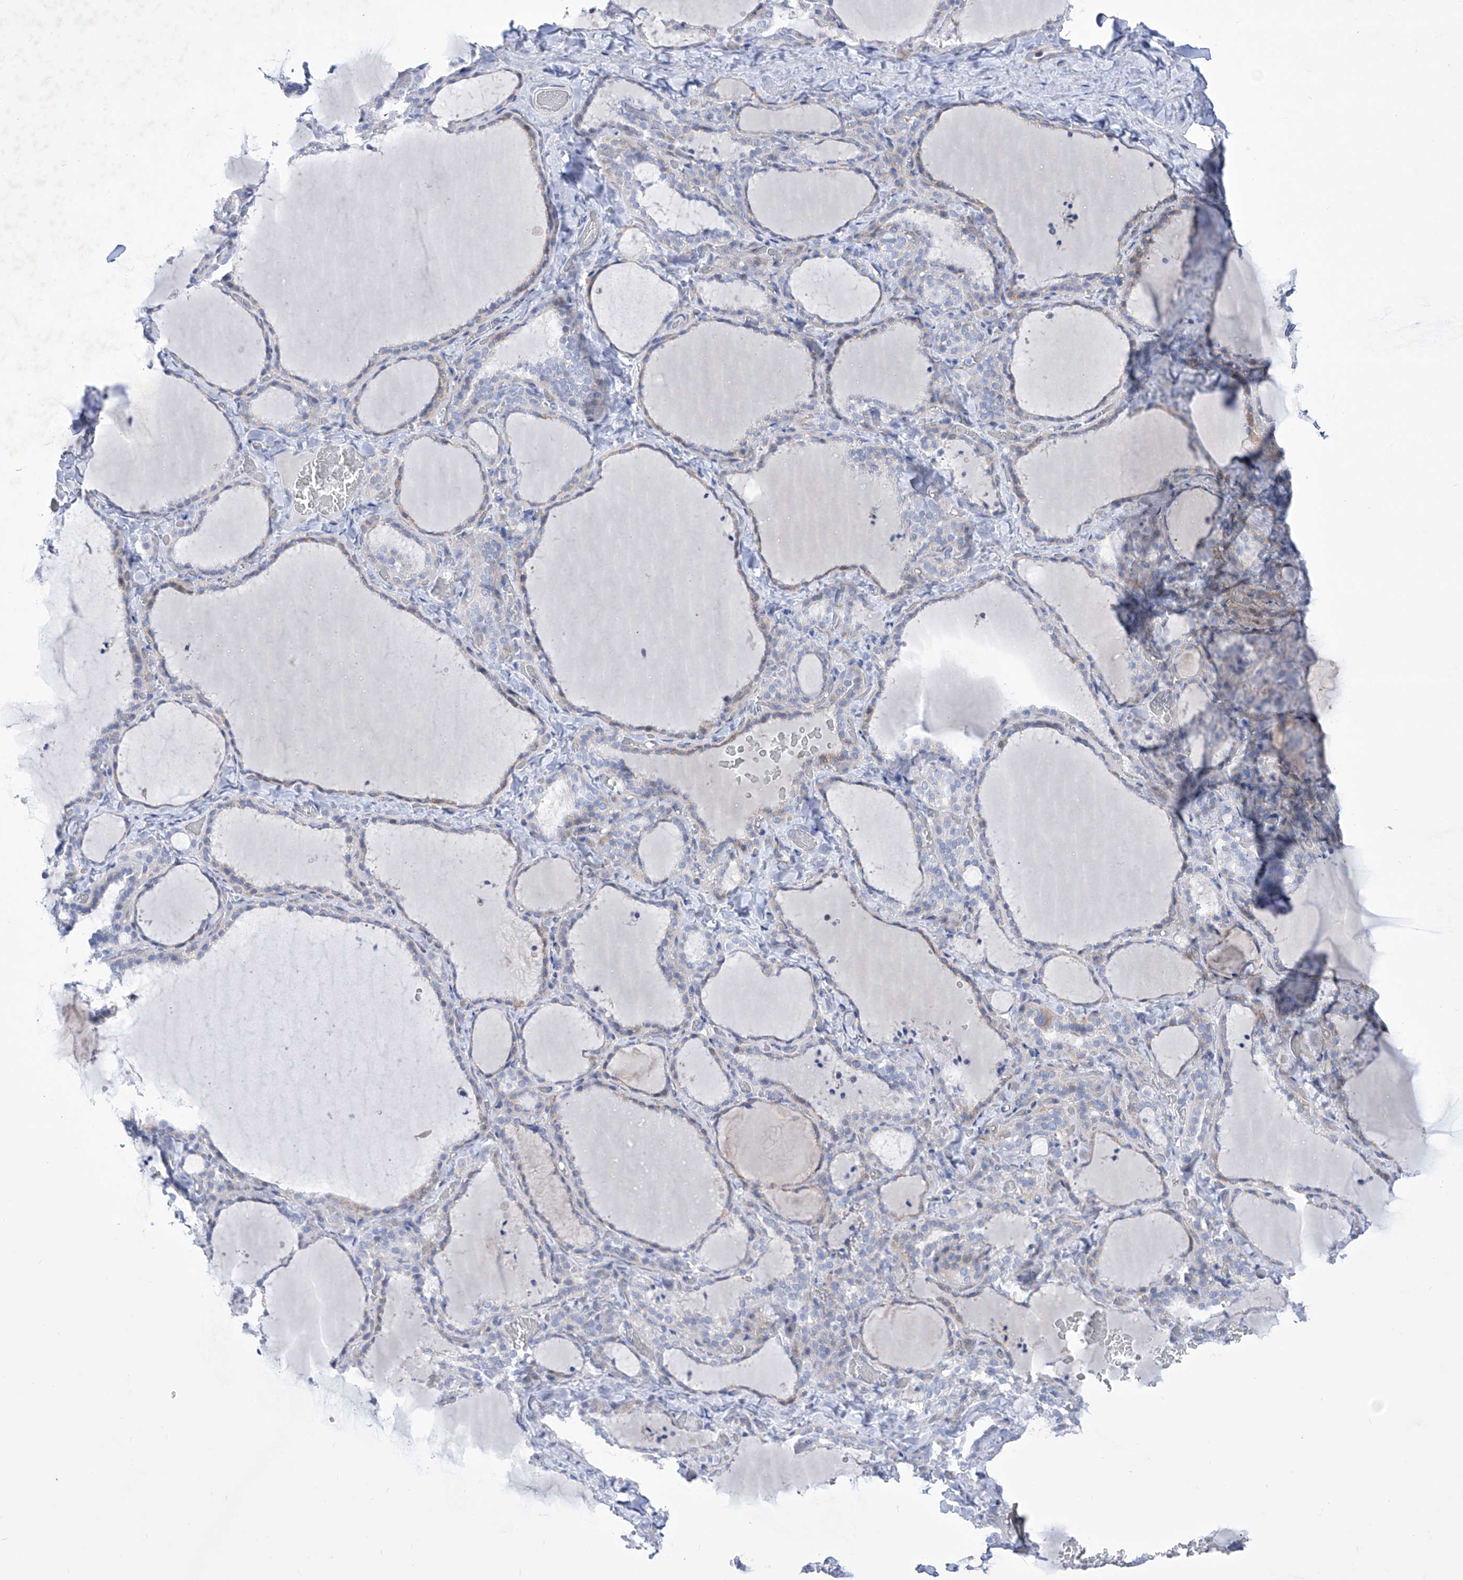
{"staining": {"intensity": "negative", "quantity": "none", "location": "none"}, "tissue": "thyroid gland", "cell_type": "Glandular cells", "image_type": "normal", "snomed": [{"axis": "morphology", "description": "Normal tissue, NOS"}, {"axis": "topography", "description": "Thyroid gland"}], "caption": "Immunohistochemistry (IHC) micrograph of benign thyroid gland: human thyroid gland stained with DAB (3,3'-diaminobenzidine) displays no significant protein expression in glandular cells. The staining is performed using DAB (3,3'-diaminobenzidine) brown chromogen with nuclei counter-stained in using hematoxylin.", "gene": "C1orf87", "patient": {"sex": "female", "age": 22}}